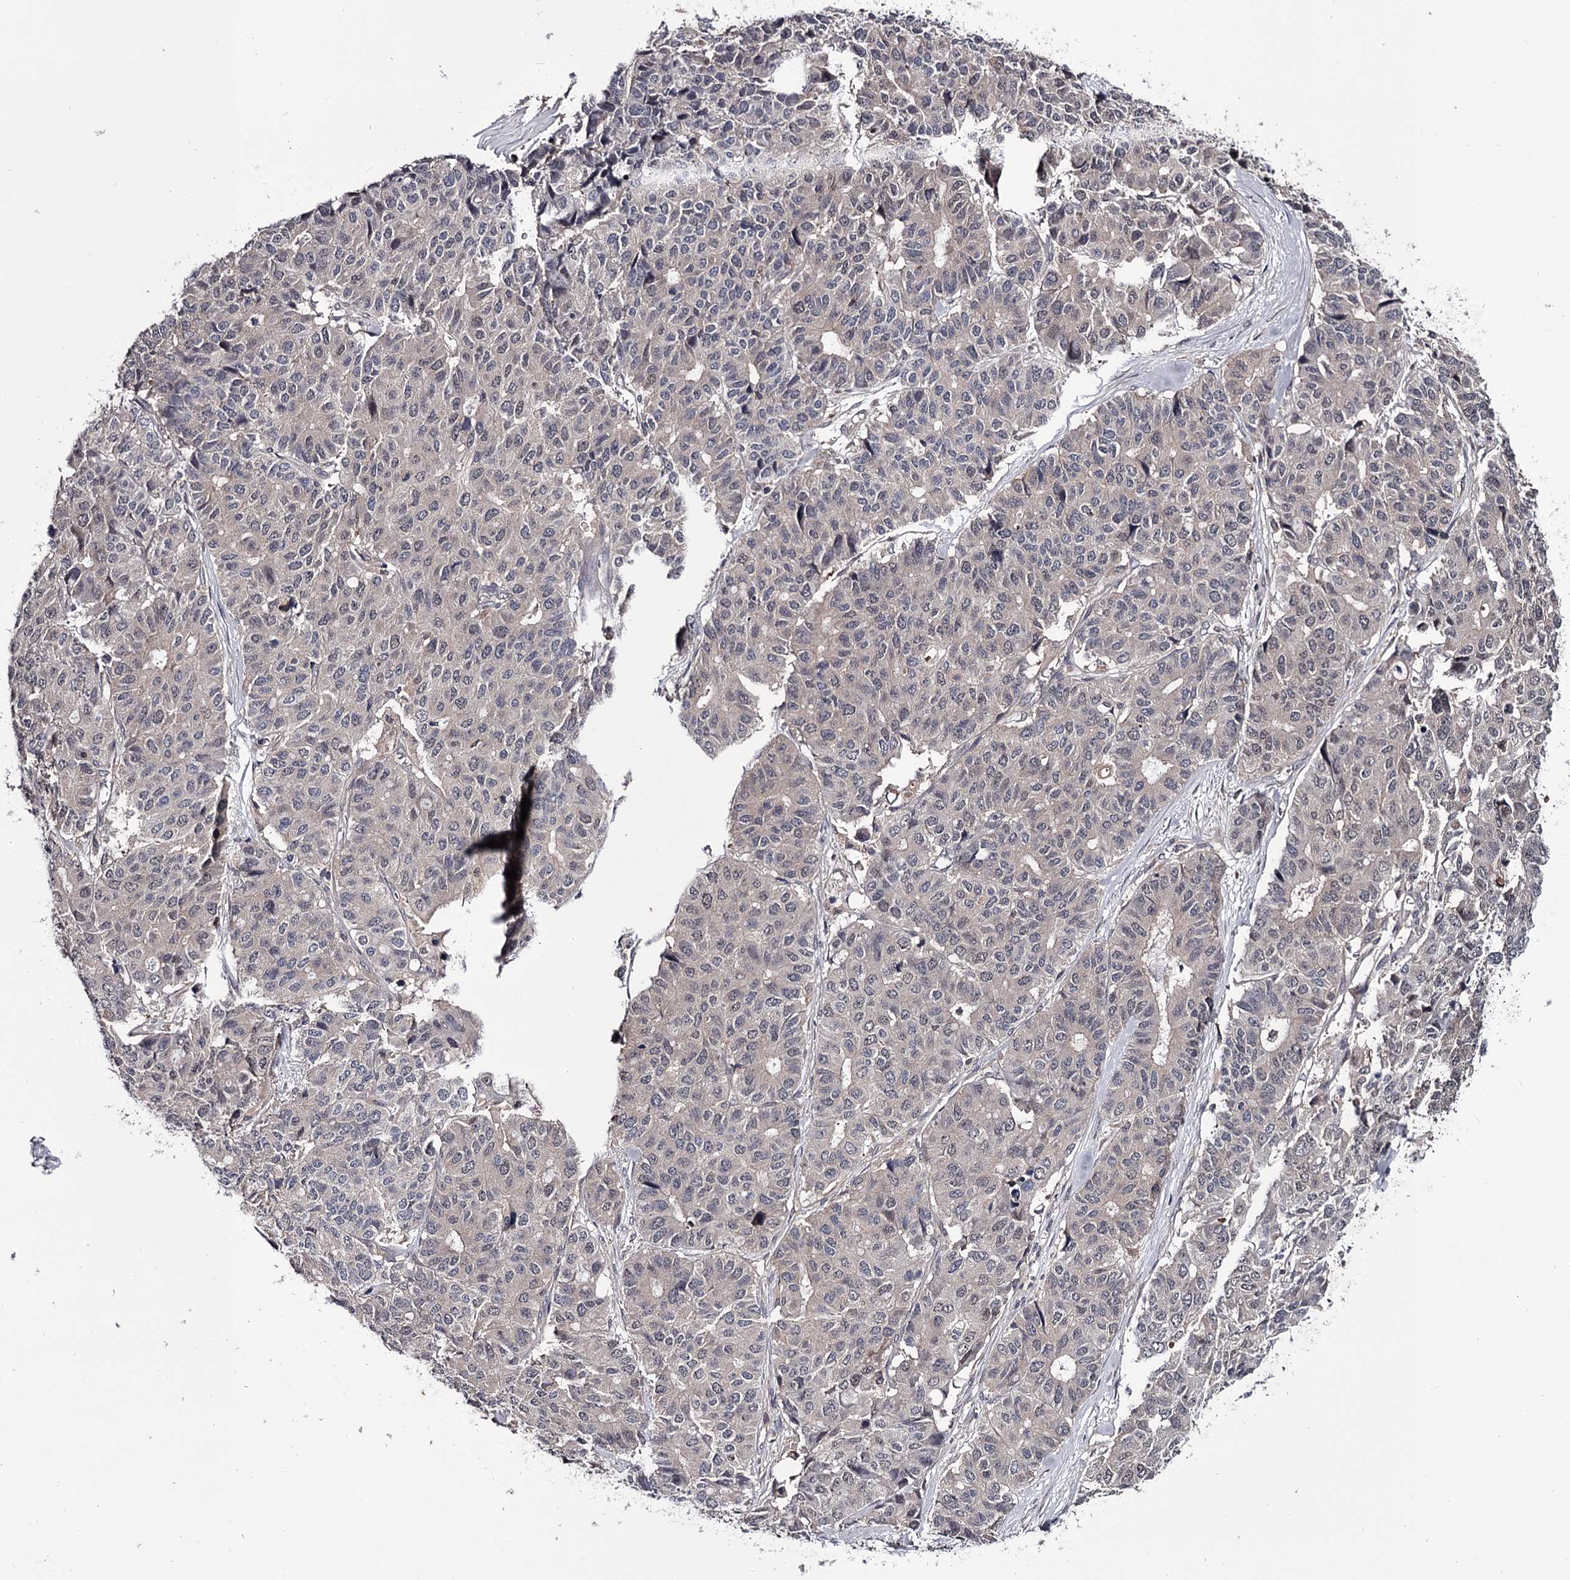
{"staining": {"intensity": "negative", "quantity": "none", "location": "none"}, "tissue": "pancreatic cancer", "cell_type": "Tumor cells", "image_type": "cancer", "snomed": [{"axis": "morphology", "description": "Adenocarcinoma, NOS"}, {"axis": "topography", "description": "Pancreas"}], "caption": "DAB (3,3'-diaminobenzidine) immunohistochemical staining of pancreatic cancer demonstrates no significant expression in tumor cells.", "gene": "DAO", "patient": {"sex": "male", "age": 50}}